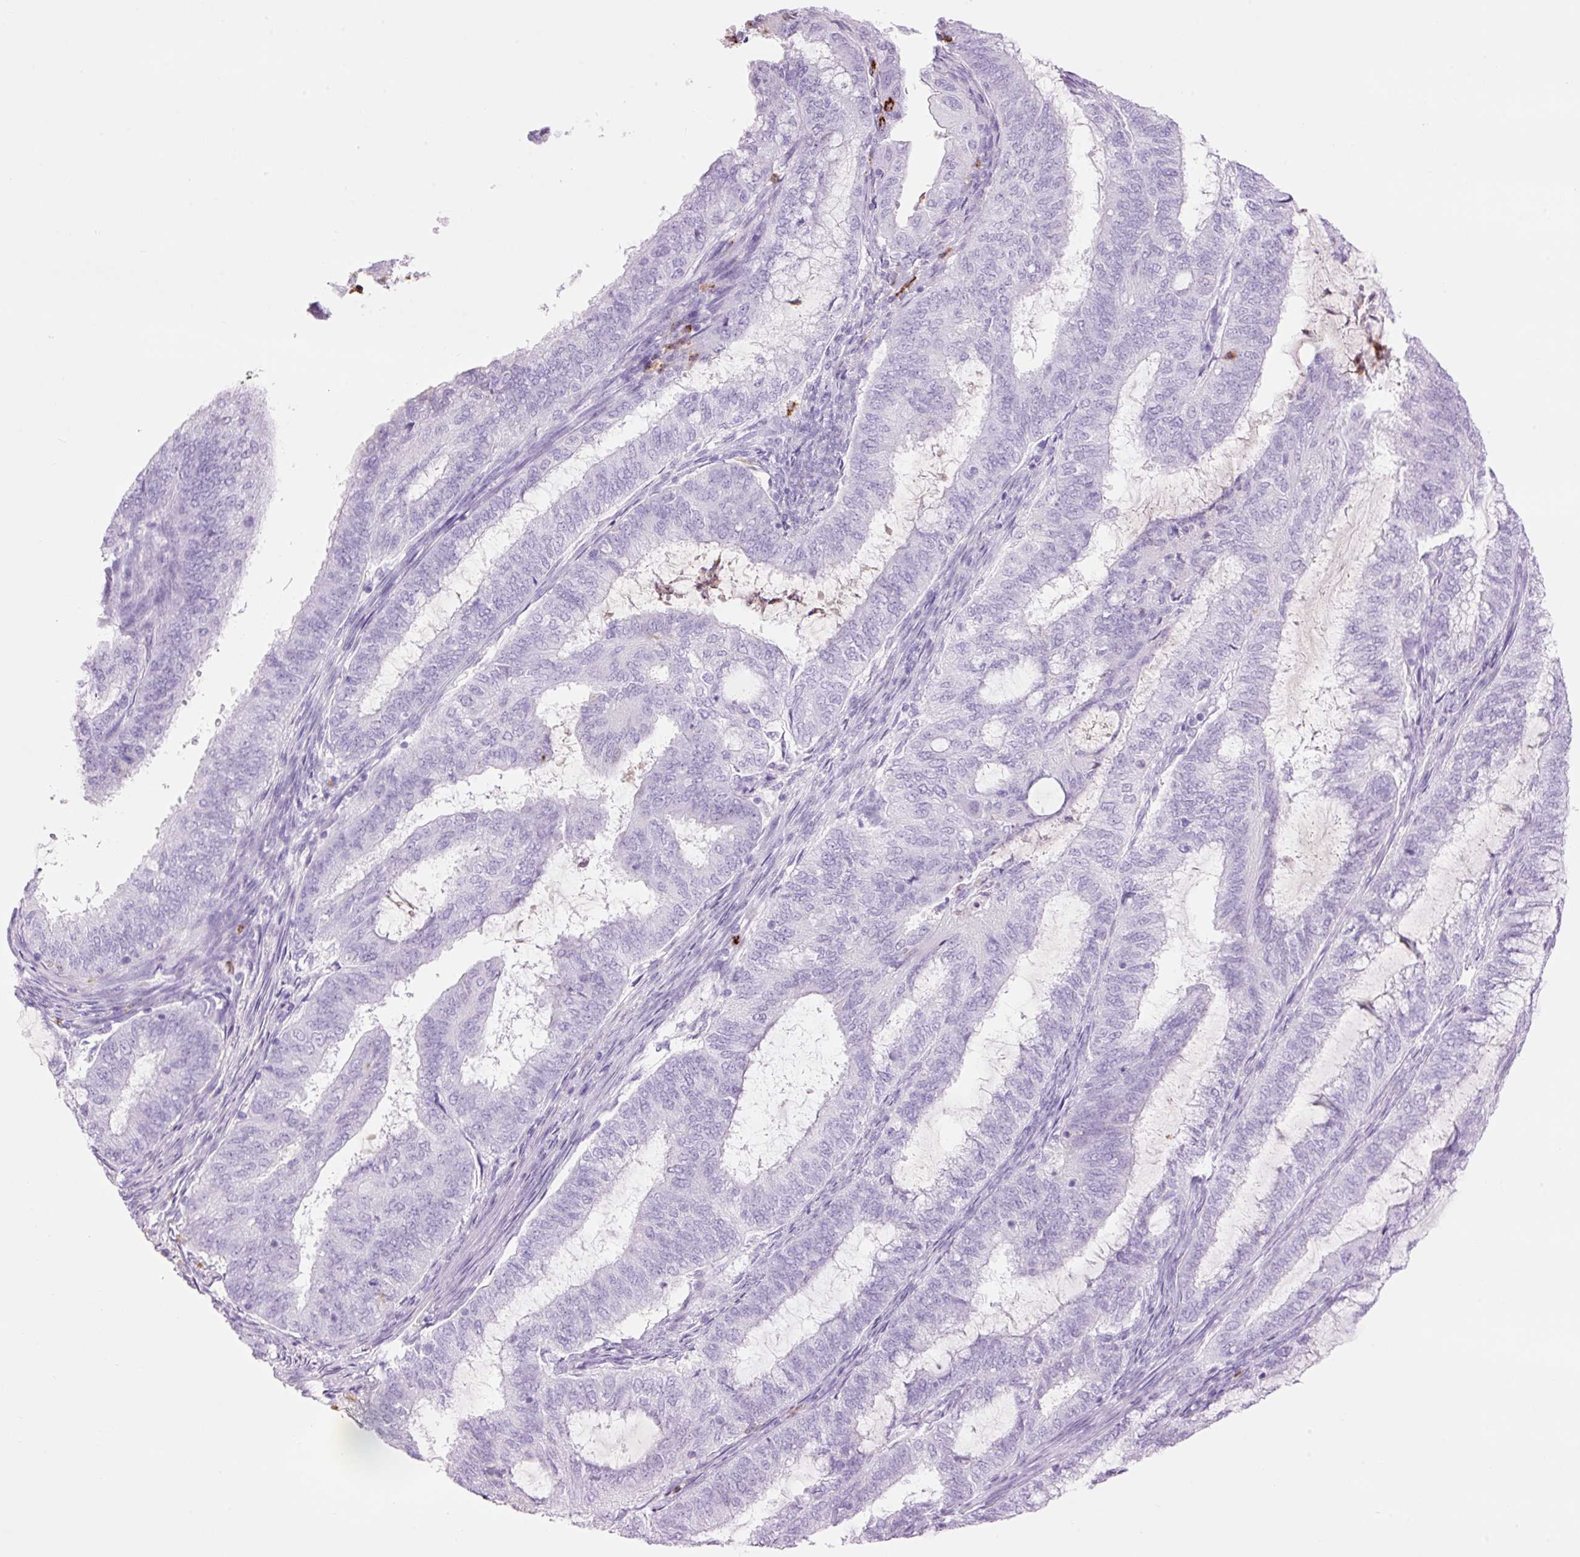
{"staining": {"intensity": "negative", "quantity": "none", "location": "none"}, "tissue": "endometrial cancer", "cell_type": "Tumor cells", "image_type": "cancer", "snomed": [{"axis": "morphology", "description": "Adenocarcinoma, NOS"}, {"axis": "topography", "description": "Endometrium"}], "caption": "Immunohistochemistry of human adenocarcinoma (endometrial) exhibits no positivity in tumor cells.", "gene": "LYZ", "patient": {"sex": "female", "age": 51}}